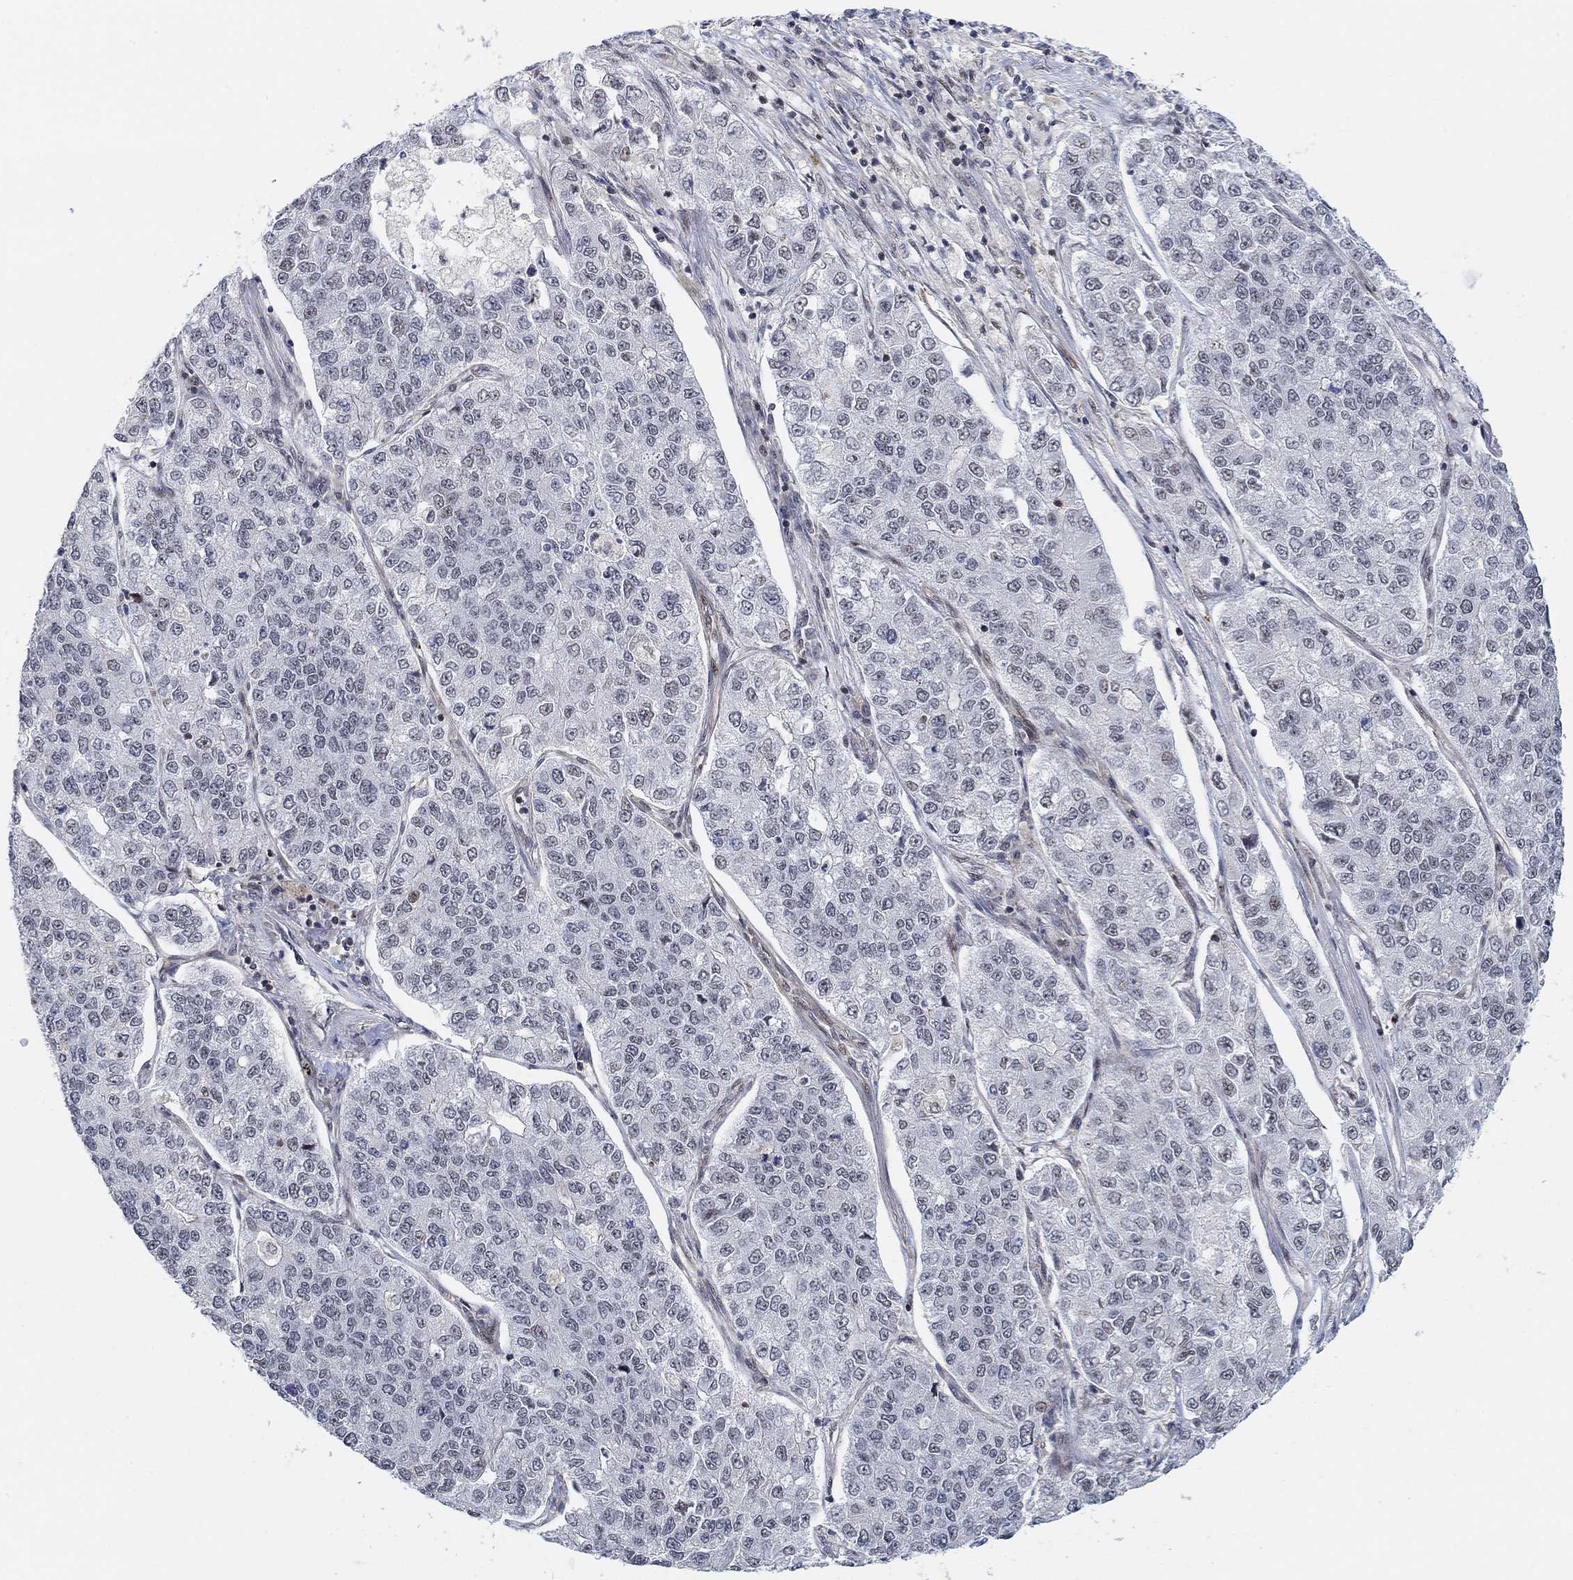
{"staining": {"intensity": "negative", "quantity": "none", "location": "none"}, "tissue": "lung cancer", "cell_type": "Tumor cells", "image_type": "cancer", "snomed": [{"axis": "morphology", "description": "Adenocarcinoma, NOS"}, {"axis": "topography", "description": "Lung"}], "caption": "Human lung cancer (adenocarcinoma) stained for a protein using IHC displays no expression in tumor cells.", "gene": "PWWP2B", "patient": {"sex": "male", "age": 49}}